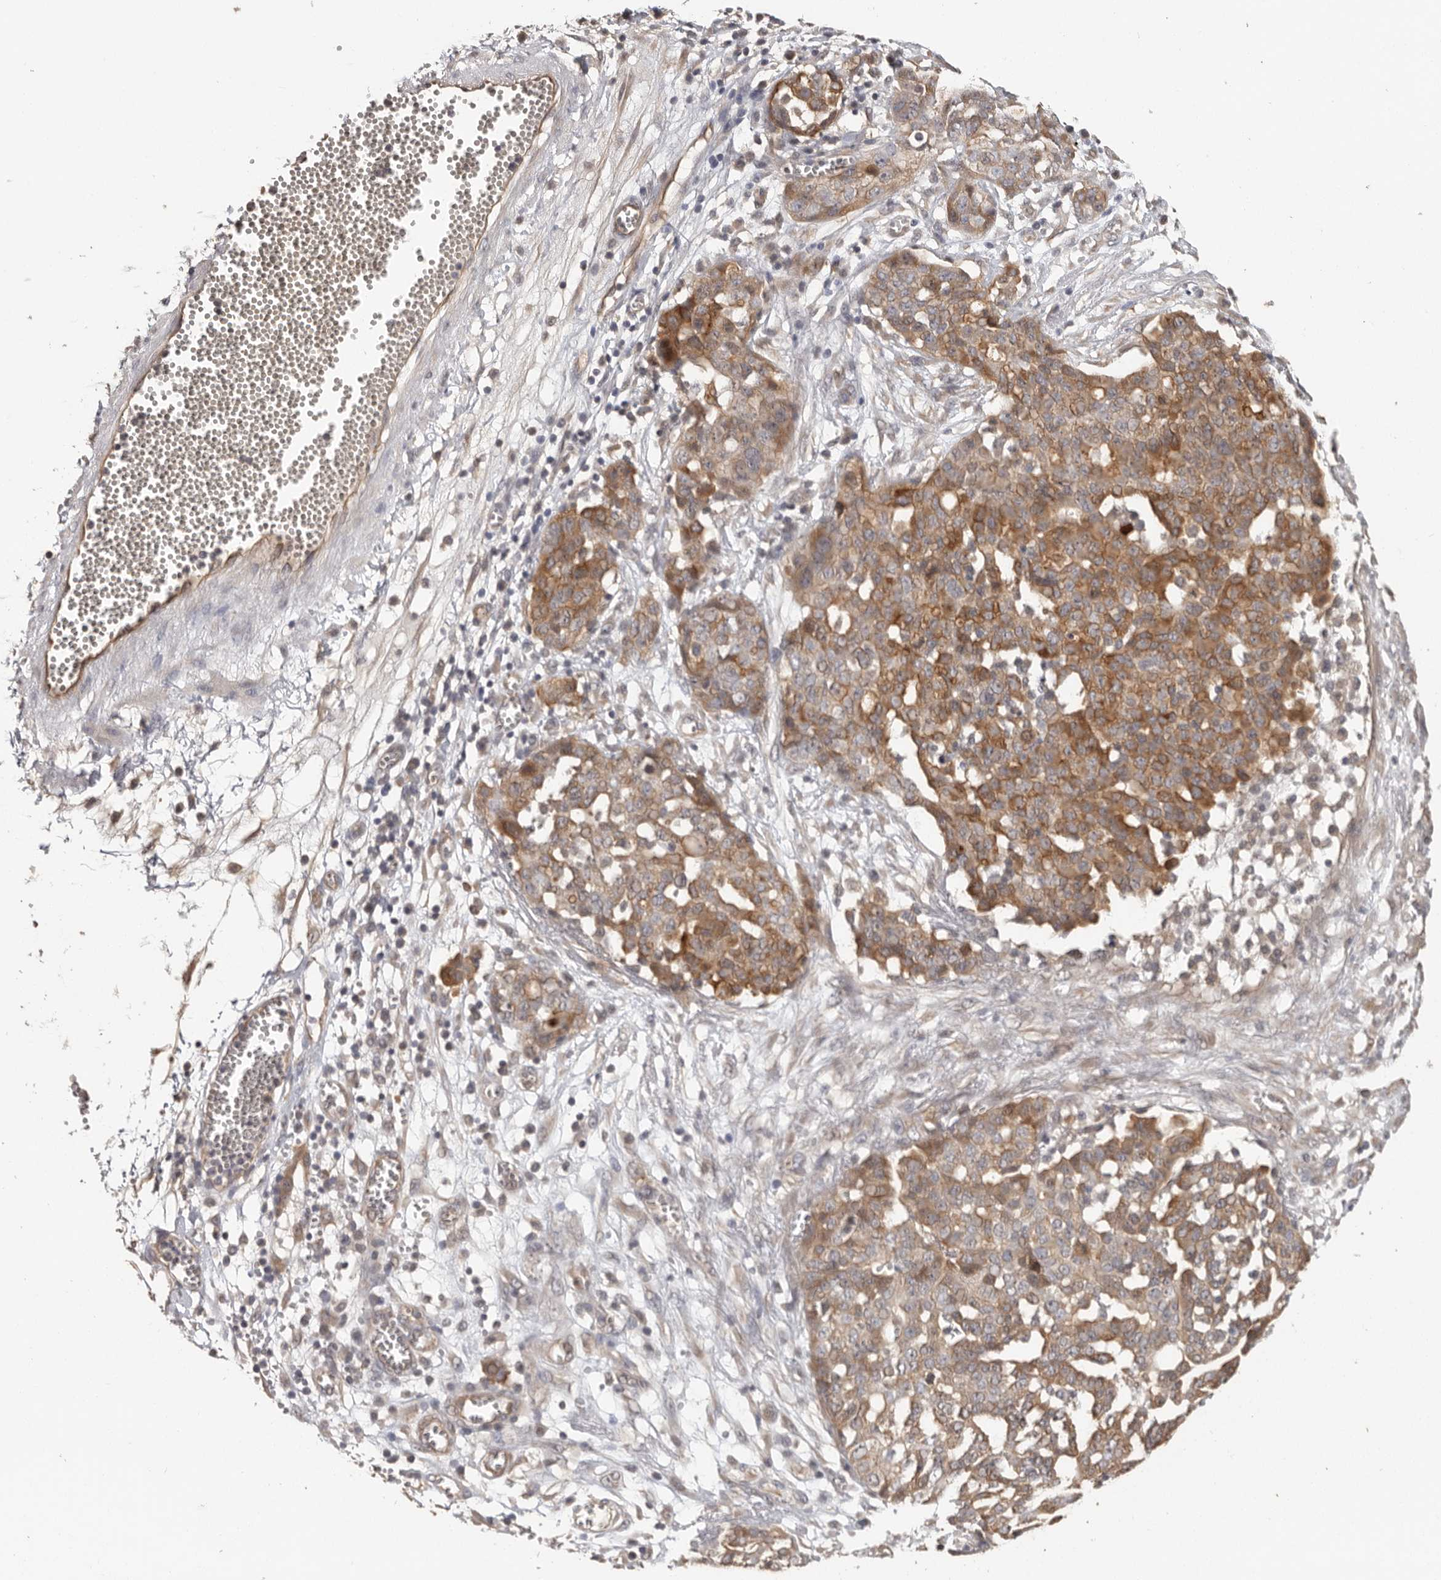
{"staining": {"intensity": "moderate", "quantity": ">75%", "location": "cytoplasmic/membranous"}, "tissue": "ovarian cancer", "cell_type": "Tumor cells", "image_type": "cancer", "snomed": [{"axis": "morphology", "description": "Cystadenocarcinoma, serous, NOS"}, {"axis": "topography", "description": "Soft tissue"}, {"axis": "topography", "description": "Ovary"}], "caption": "IHC photomicrograph of neoplastic tissue: human ovarian cancer stained using immunohistochemistry demonstrates medium levels of moderate protein expression localized specifically in the cytoplasmic/membranous of tumor cells, appearing as a cytoplasmic/membranous brown color.", "gene": "BAIAP2", "patient": {"sex": "female", "age": 57}}